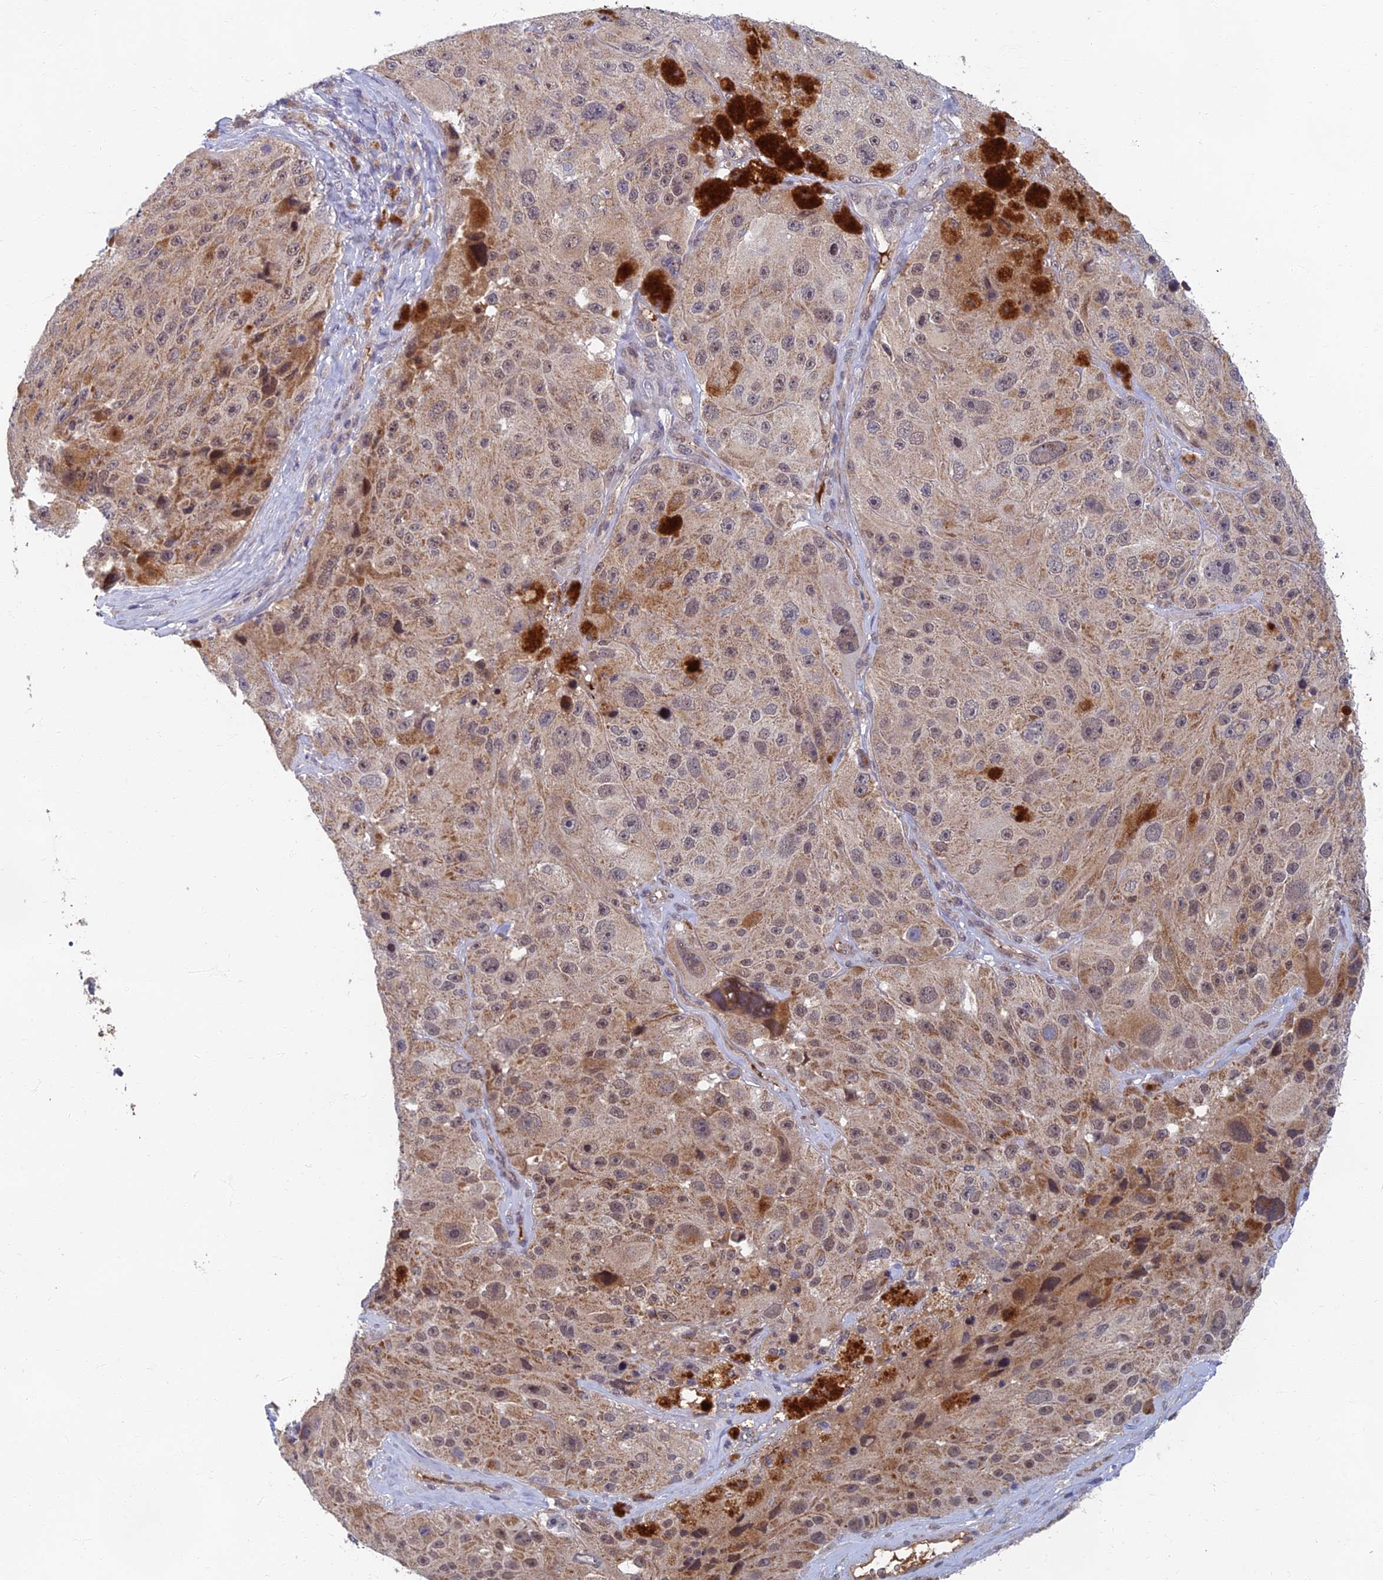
{"staining": {"intensity": "negative", "quantity": "none", "location": "none"}, "tissue": "melanoma", "cell_type": "Tumor cells", "image_type": "cancer", "snomed": [{"axis": "morphology", "description": "Malignant melanoma, Metastatic site"}, {"axis": "topography", "description": "Lymph node"}], "caption": "The immunohistochemistry micrograph has no significant staining in tumor cells of melanoma tissue.", "gene": "EARS2", "patient": {"sex": "male", "age": 62}}